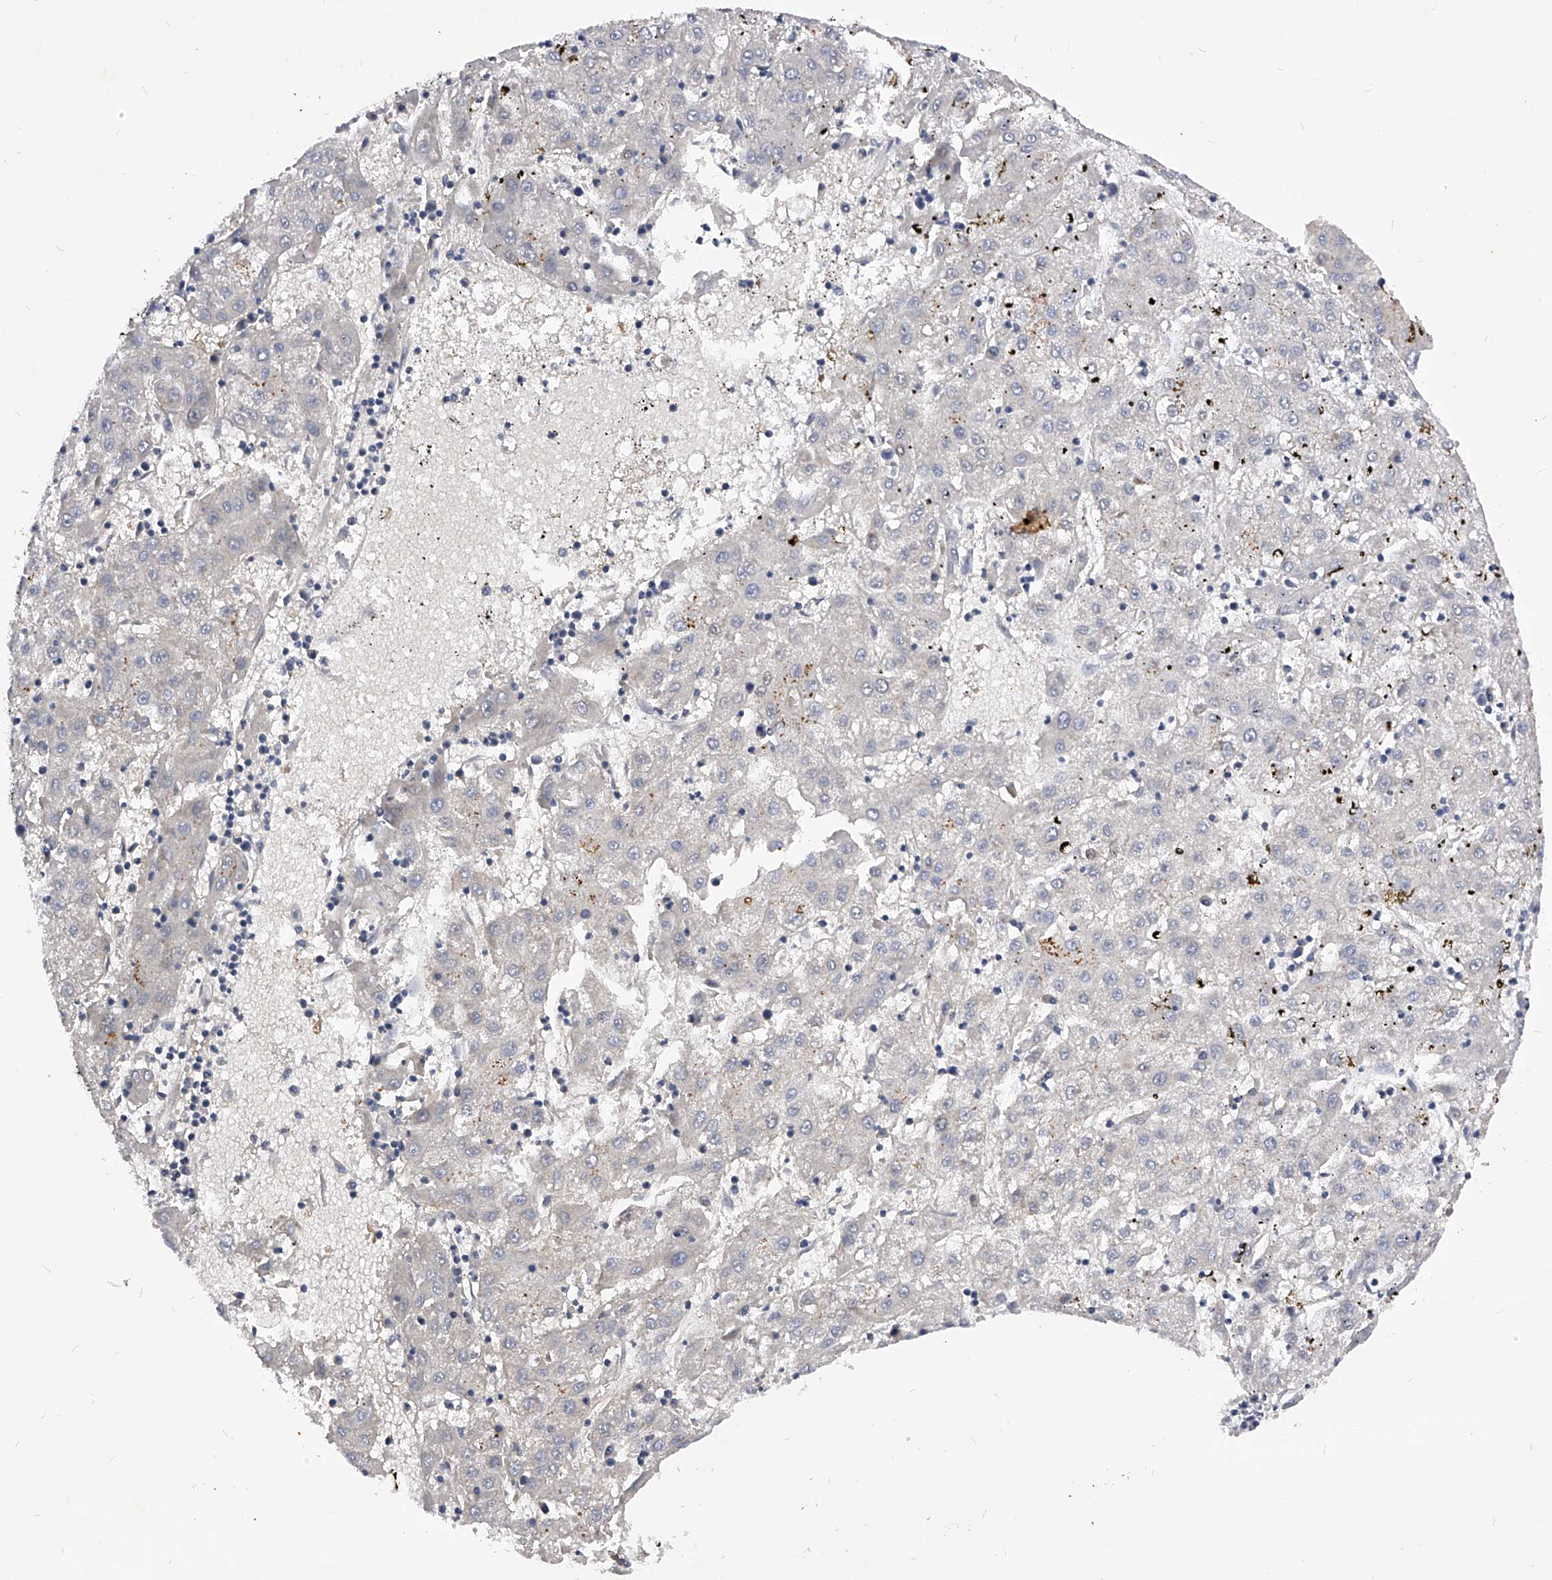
{"staining": {"intensity": "negative", "quantity": "none", "location": "none"}, "tissue": "liver cancer", "cell_type": "Tumor cells", "image_type": "cancer", "snomed": [{"axis": "morphology", "description": "Carcinoma, Hepatocellular, NOS"}, {"axis": "topography", "description": "Liver"}], "caption": "An IHC image of liver cancer (hepatocellular carcinoma) is shown. There is no staining in tumor cells of liver cancer (hepatocellular carcinoma).", "gene": "PPP5C", "patient": {"sex": "male", "age": 72}}